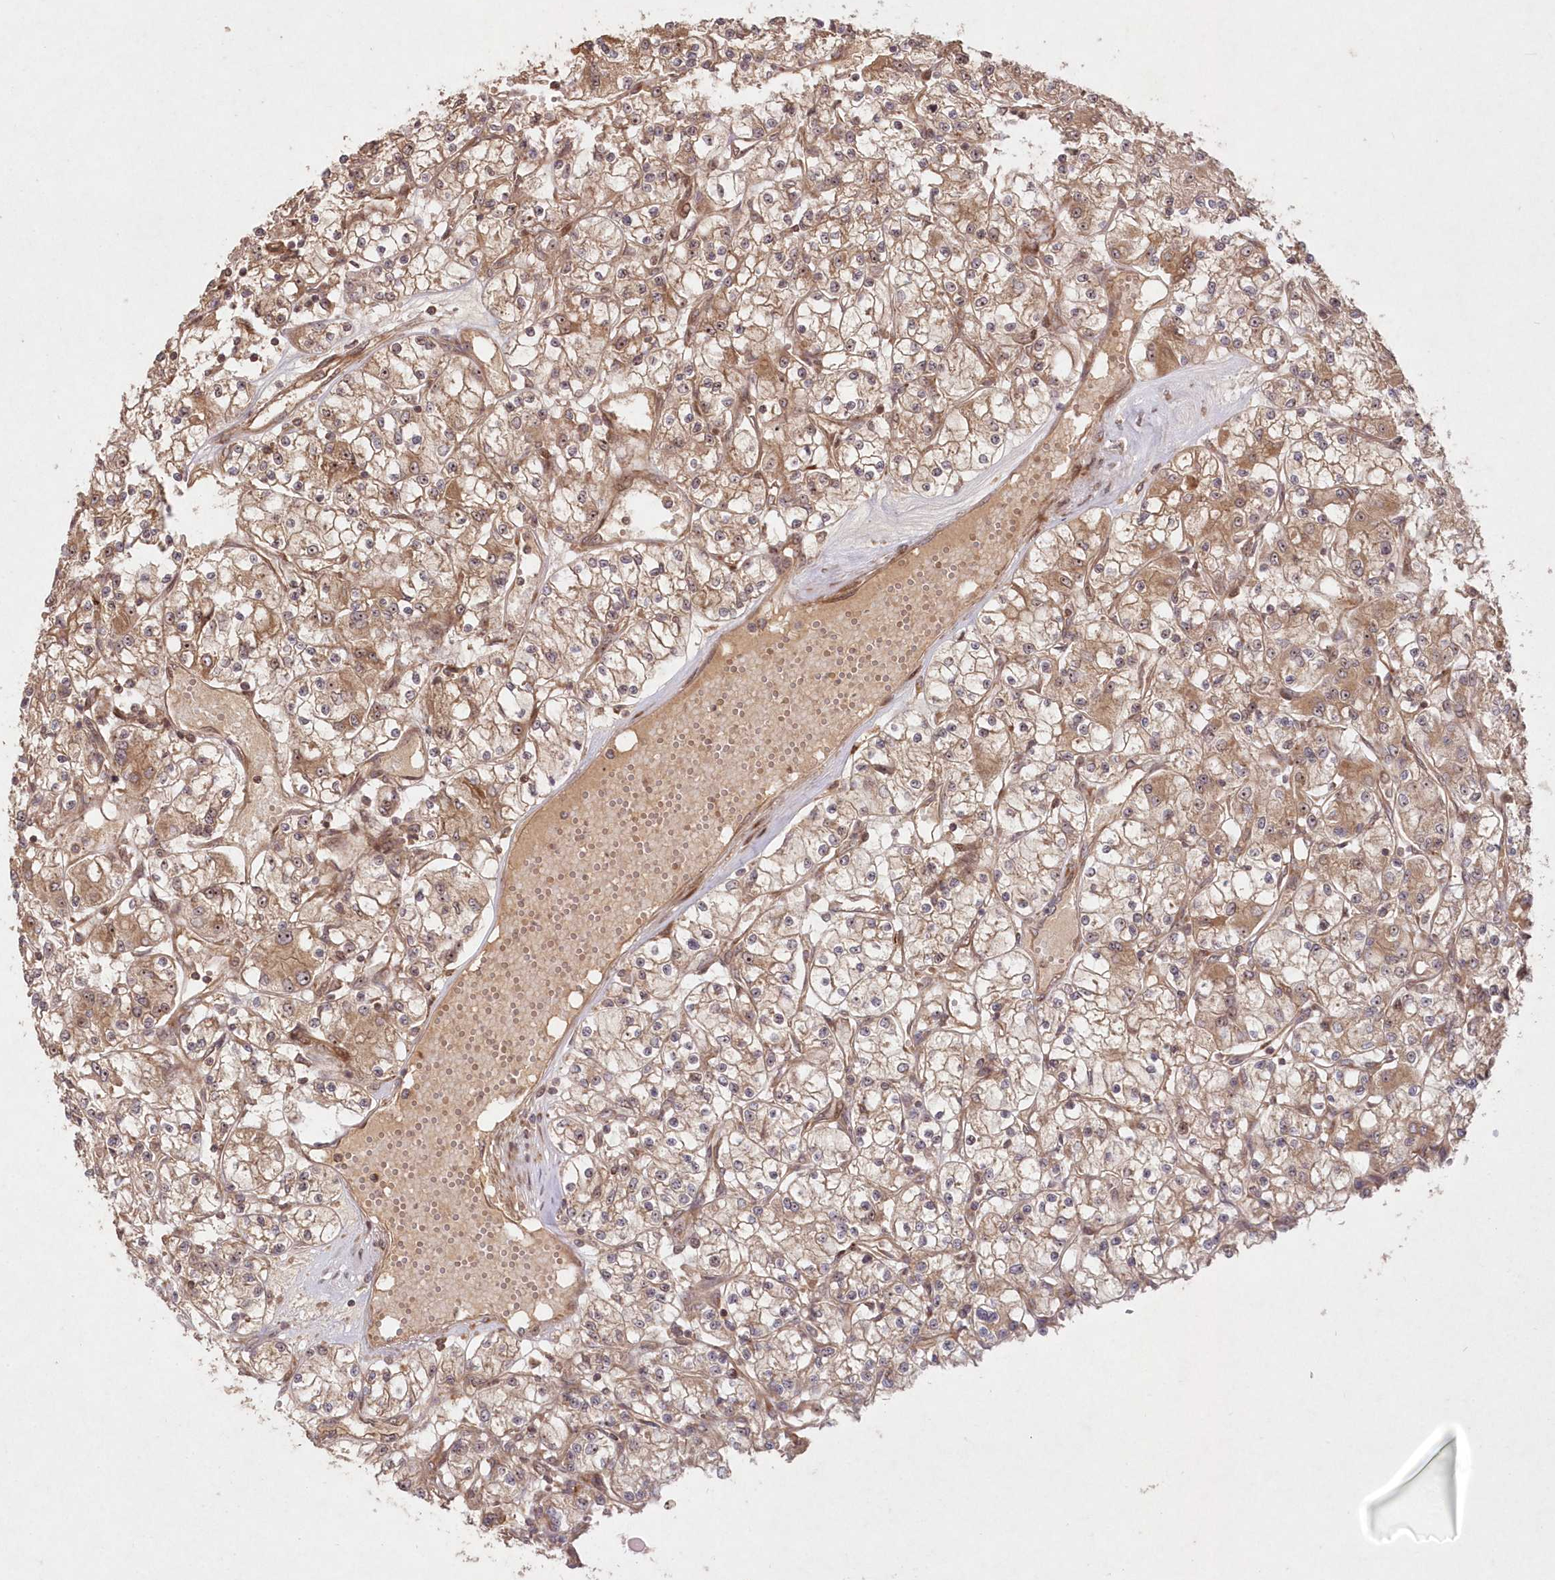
{"staining": {"intensity": "moderate", "quantity": "<25%", "location": "cytoplasmic/membranous,nuclear"}, "tissue": "renal cancer", "cell_type": "Tumor cells", "image_type": "cancer", "snomed": [{"axis": "morphology", "description": "Adenocarcinoma, NOS"}, {"axis": "topography", "description": "Kidney"}], "caption": "Protein staining shows moderate cytoplasmic/membranous and nuclear positivity in about <25% of tumor cells in adenocarcinoma (renal).", "gene": "SERINC1", "patient": {"sex": "female", "age": 59}}